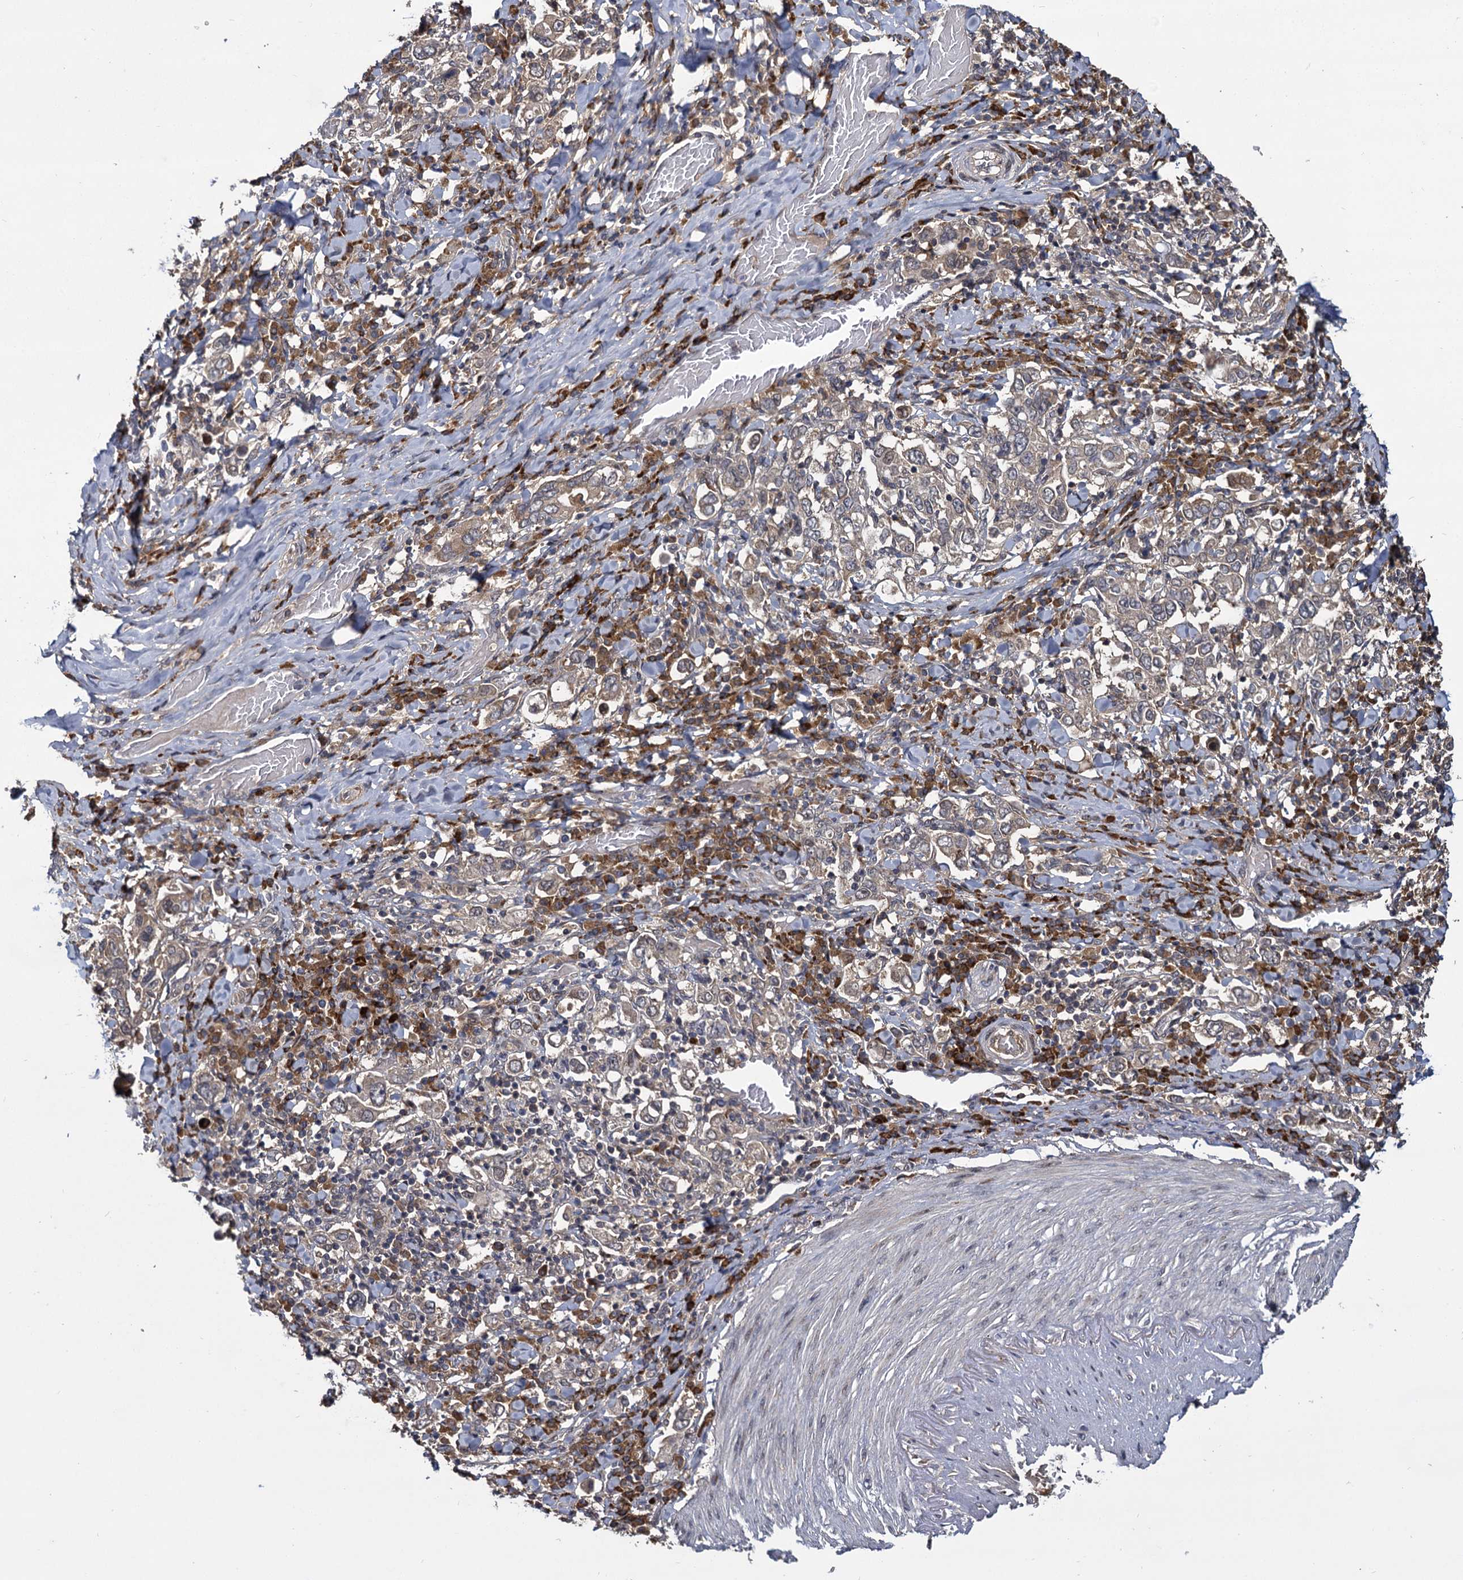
{"staining": {"intensity": "weak", "quantity": "25%-75%", "location": "cytoplasmic/membranous"}, "tissue": "stomach cancer", "cell_type": "Tumor cells", "image_type": "cancer", "snomed": [{"axis": "morphology", "description": "Adenocarcinoma, NOS"}, {"axis": "topography", "description": "Stomach, upper"}], "caption": "DAB (3,3'-diaminobenzidine) immunohistochemical staining of adenocarcinoma (stomach) exhibits weak cytoplasmic/membranous protein positivity in about 25%-75% of tumor cells. Using DAB (brown) and hematoxylin (blue) stains, captured at high magnification using brightfield microscopy.", "gene": "INPPL1", "patient": {"sex": "male", "age": 62}}